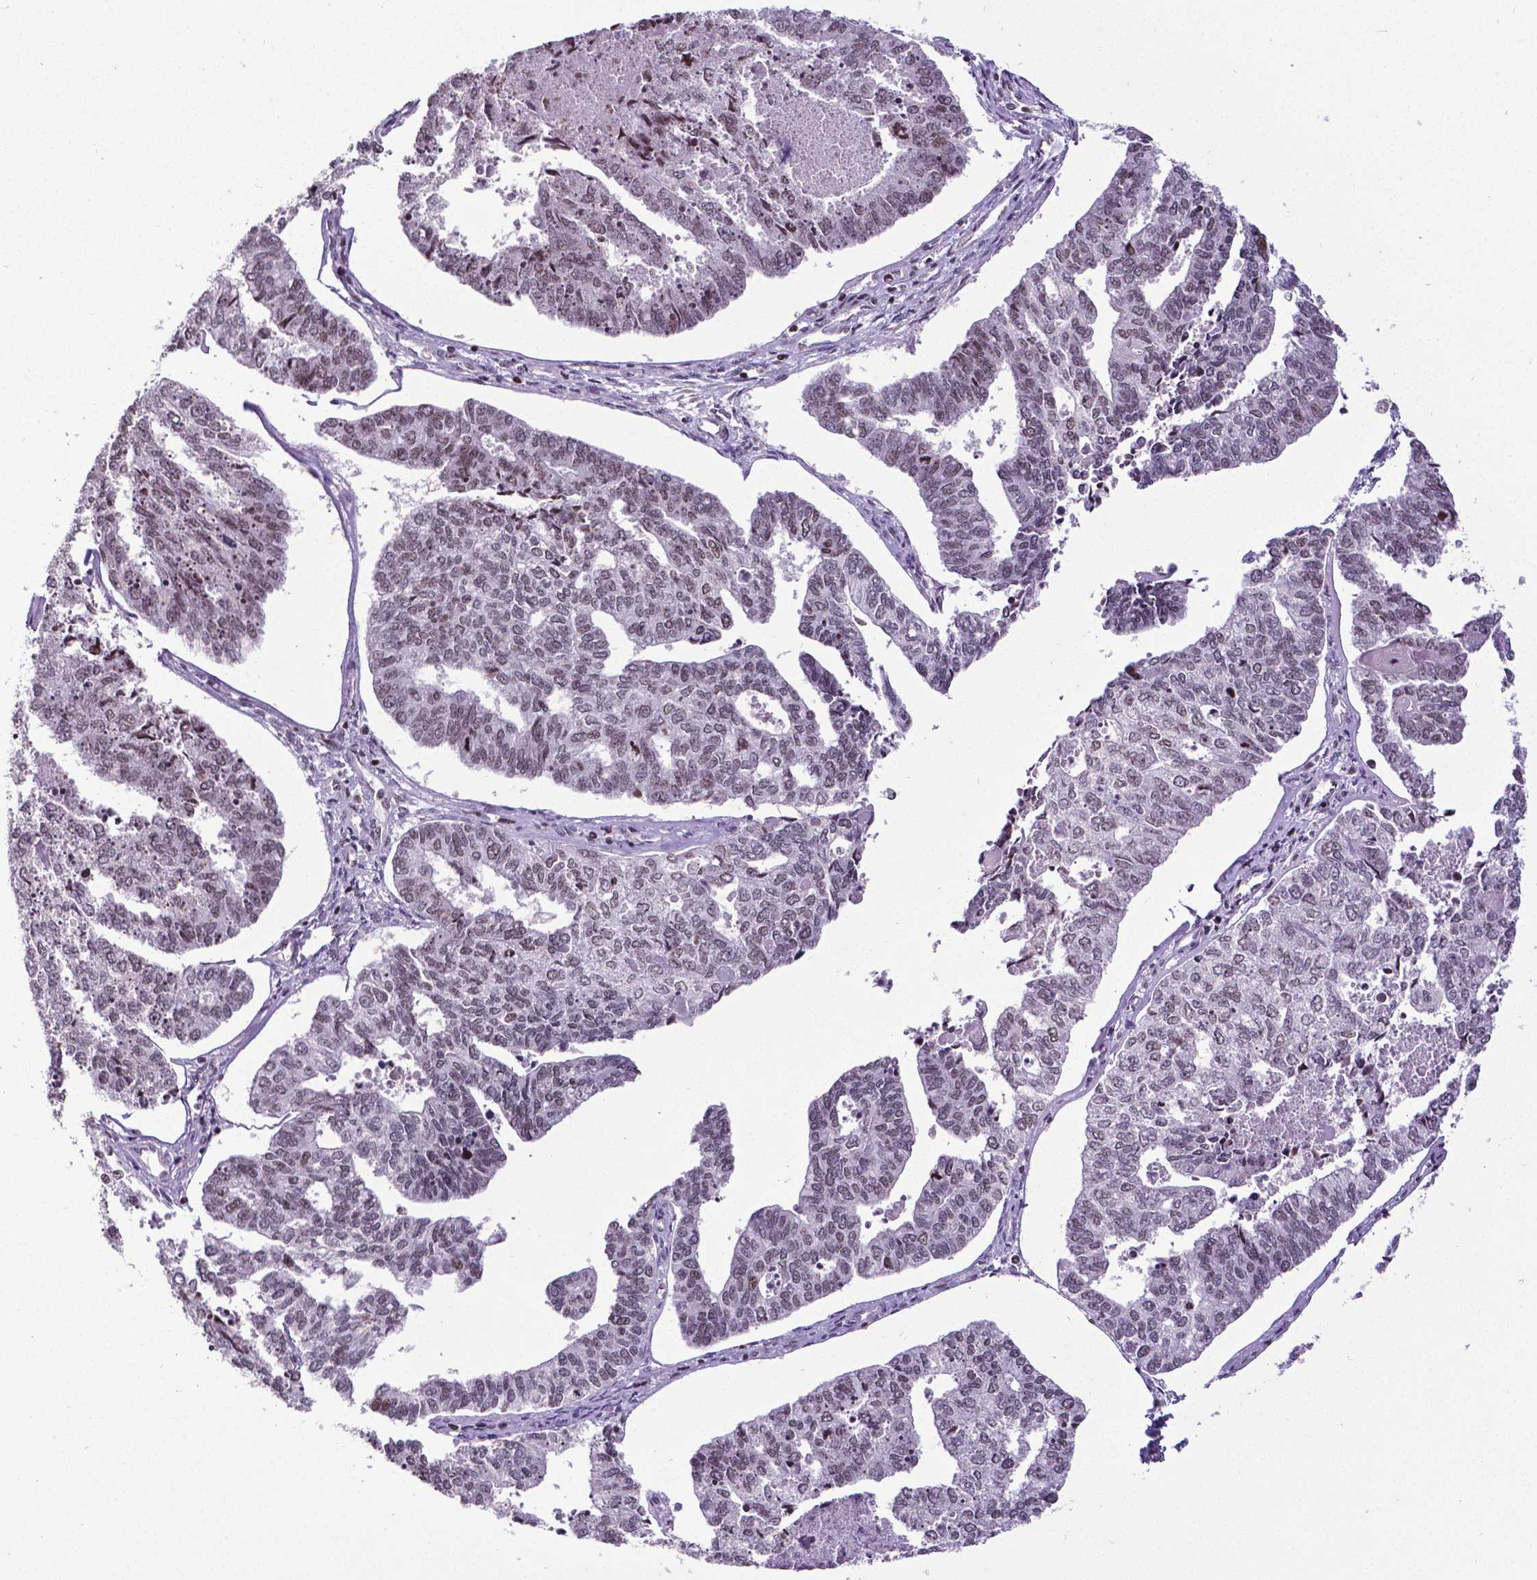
{"staining": {"intensity": "weak", "quantity": "25%-75%", "location": "nuclear"}, "tissue": "endometrial cancer", "cell_type": "Tumor cells", "image_type": "cancer", "snomed": [{"axis": "morphology", "description": "Adenocarcinoma, NOS"}, {"axis": "topography", "description": "Endometrium"}], "caption": "Endometrial cancer (adenocarcinoma) stained with DAB (3,3'-diaminobenzidine) immunohistochemistry (IHC) demonstrates low levels of weak nuclear staining in about 25%-75% of tumor cells.", "gene": "CTCF", "patient": {"sex": "female", "age": 73}}